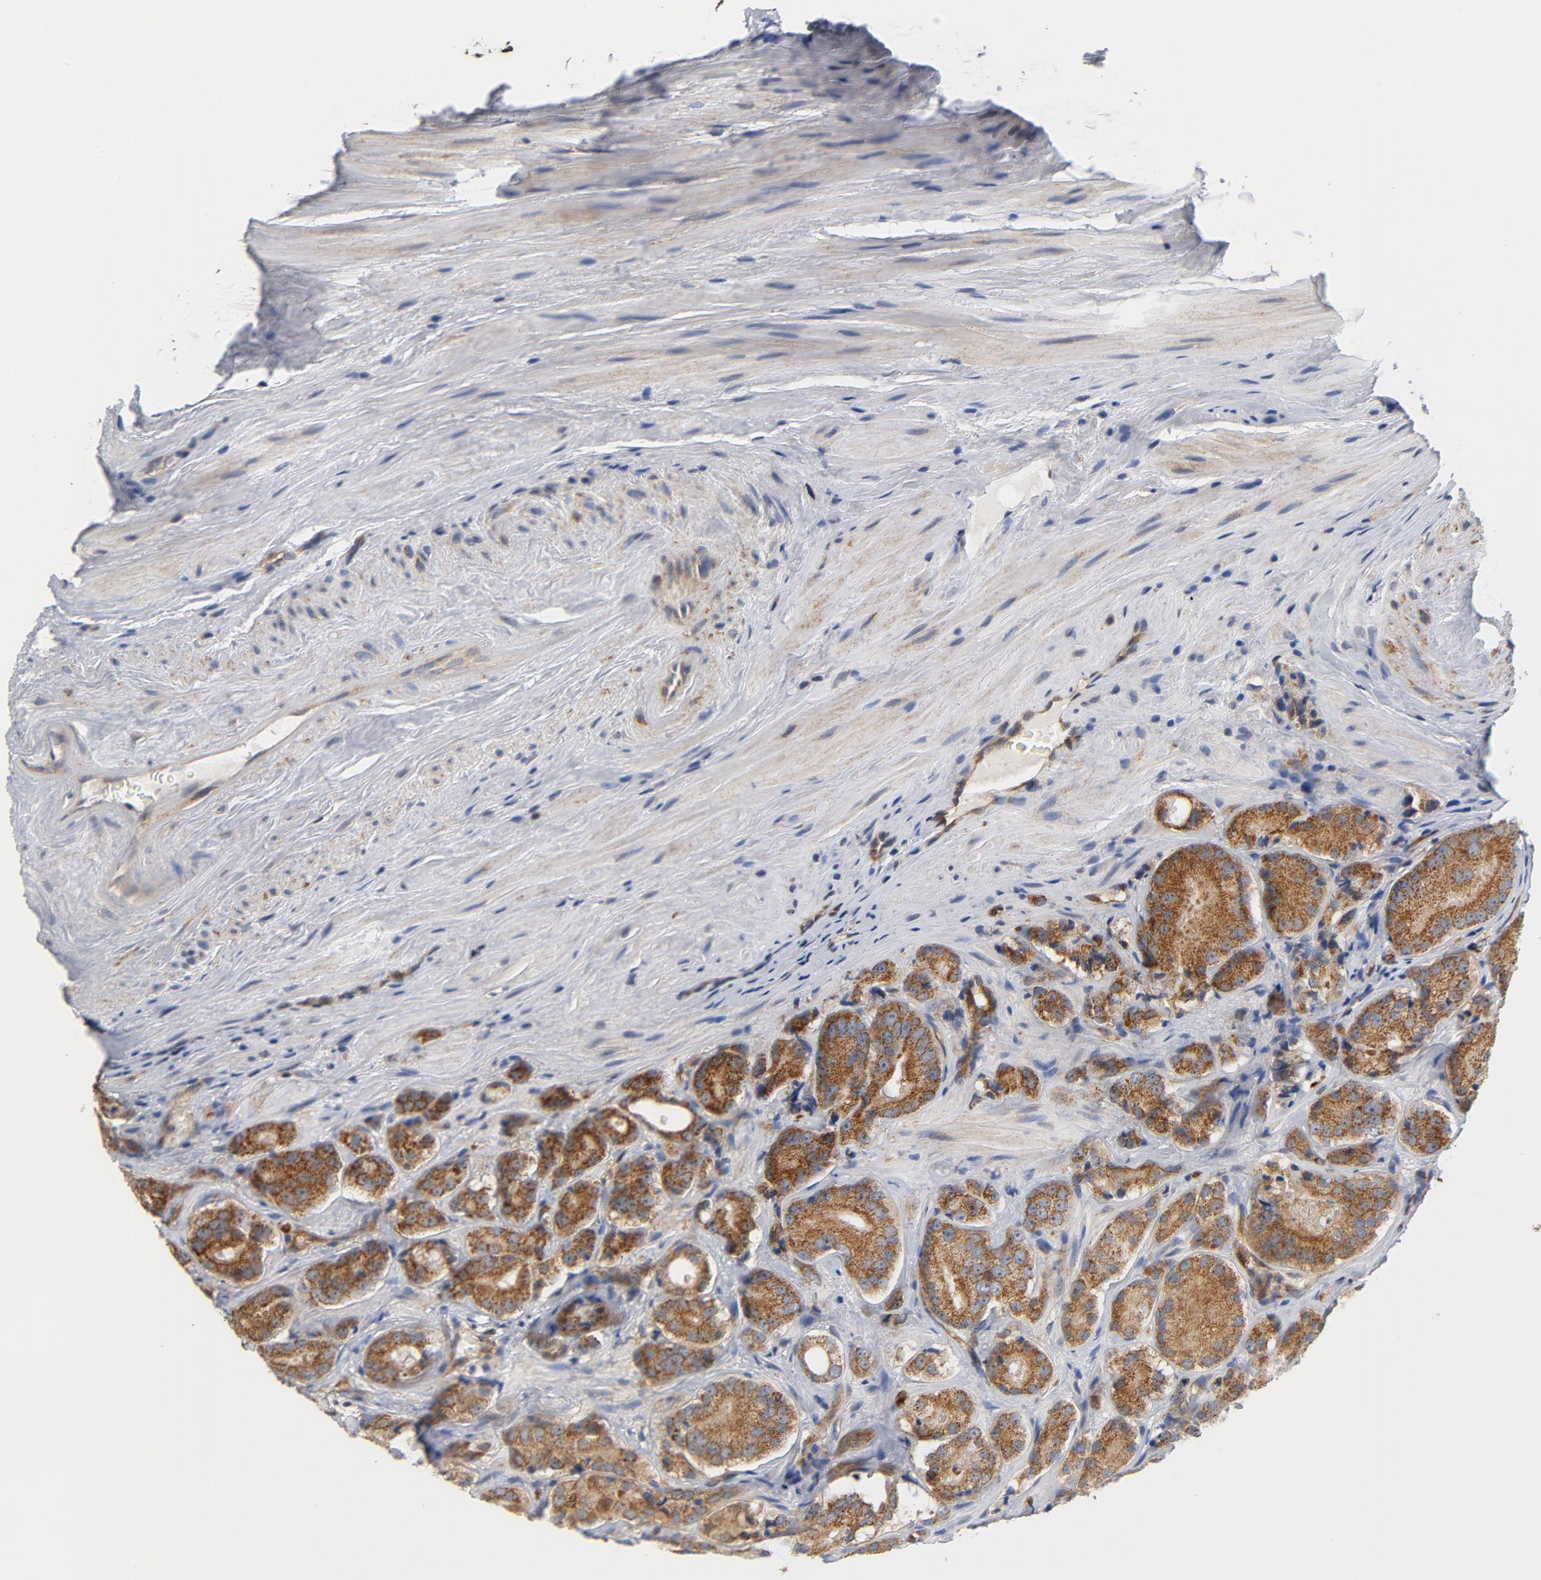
{"staining": {"intensity": "moderate", "quantity": ">75%", "location": "cytoplasmic/membranous"}, "tissue": "prostate cancer", "cell_type": "Tumor cells", "image_type": "cancer", "snomed": [{"axis": "morphology", "description": "Adenocarcinoma, High grade"}, {"axis": "topography", "description": "Prostate"}], "caption": "DAB immunohistochemical staining of prostate high-grade adenocarcinoma displays moderate cytoplasmic/membranous protein positivity in about >75% of tumor cells.", "gene": "RAPGEF4", "patient": {"sex": "male", "age": 70}}